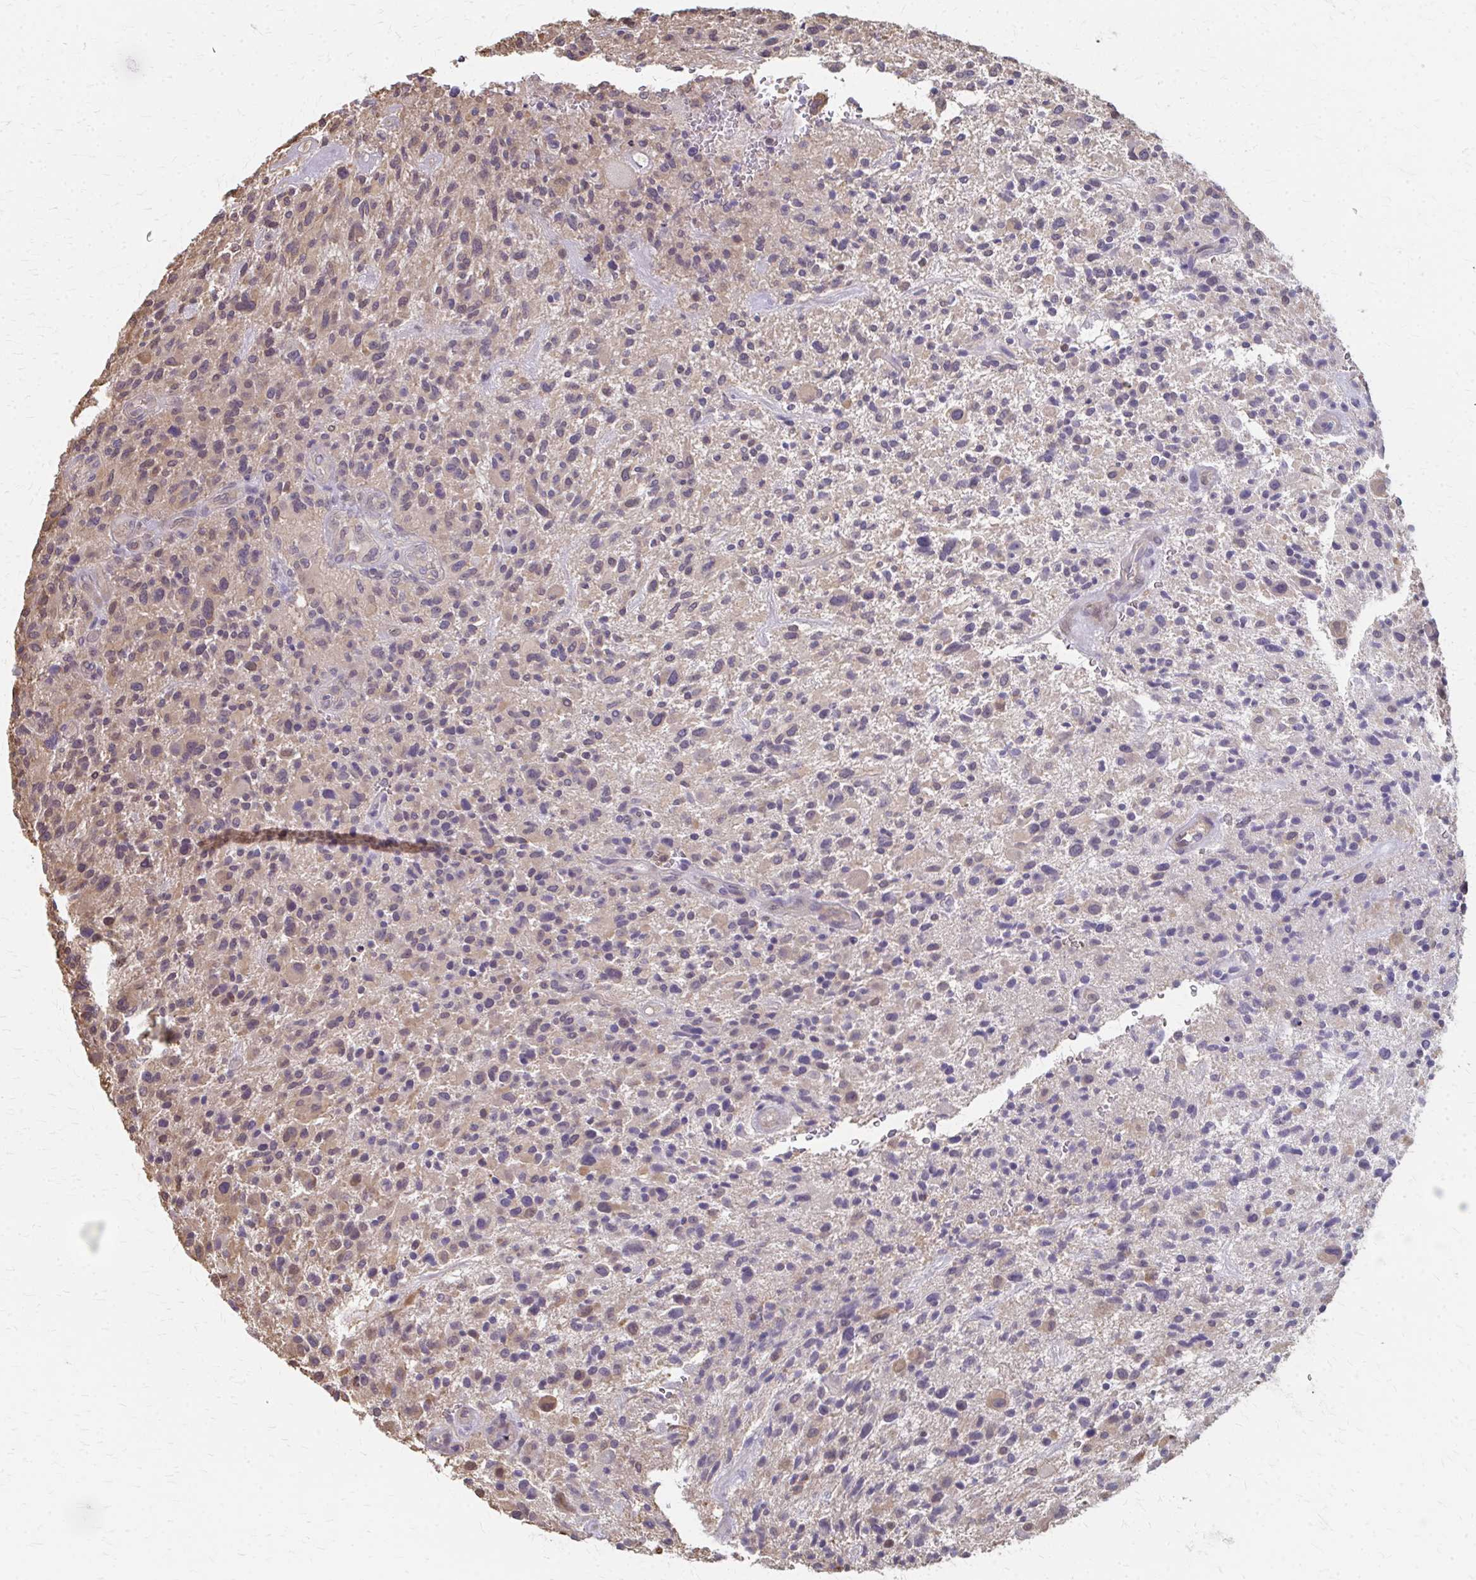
{"staining": {"intensity": "negative", "quantity": "none", "location": "none"}, "tissue": "glioma", "cell_type": "Tumor cells", "image_type": "cancer", "snomed": [{"axis": "morphology", "description": "Glioma, malignant, High grade"}, {"axis": "topography", "description": "Brain"}], "caption": "Glioma was stained to show a protein in brown. There is no significant staining in tumor cells.", "gene": "RABGAP1L", "patient": {"sex": "male", "age": 47}}